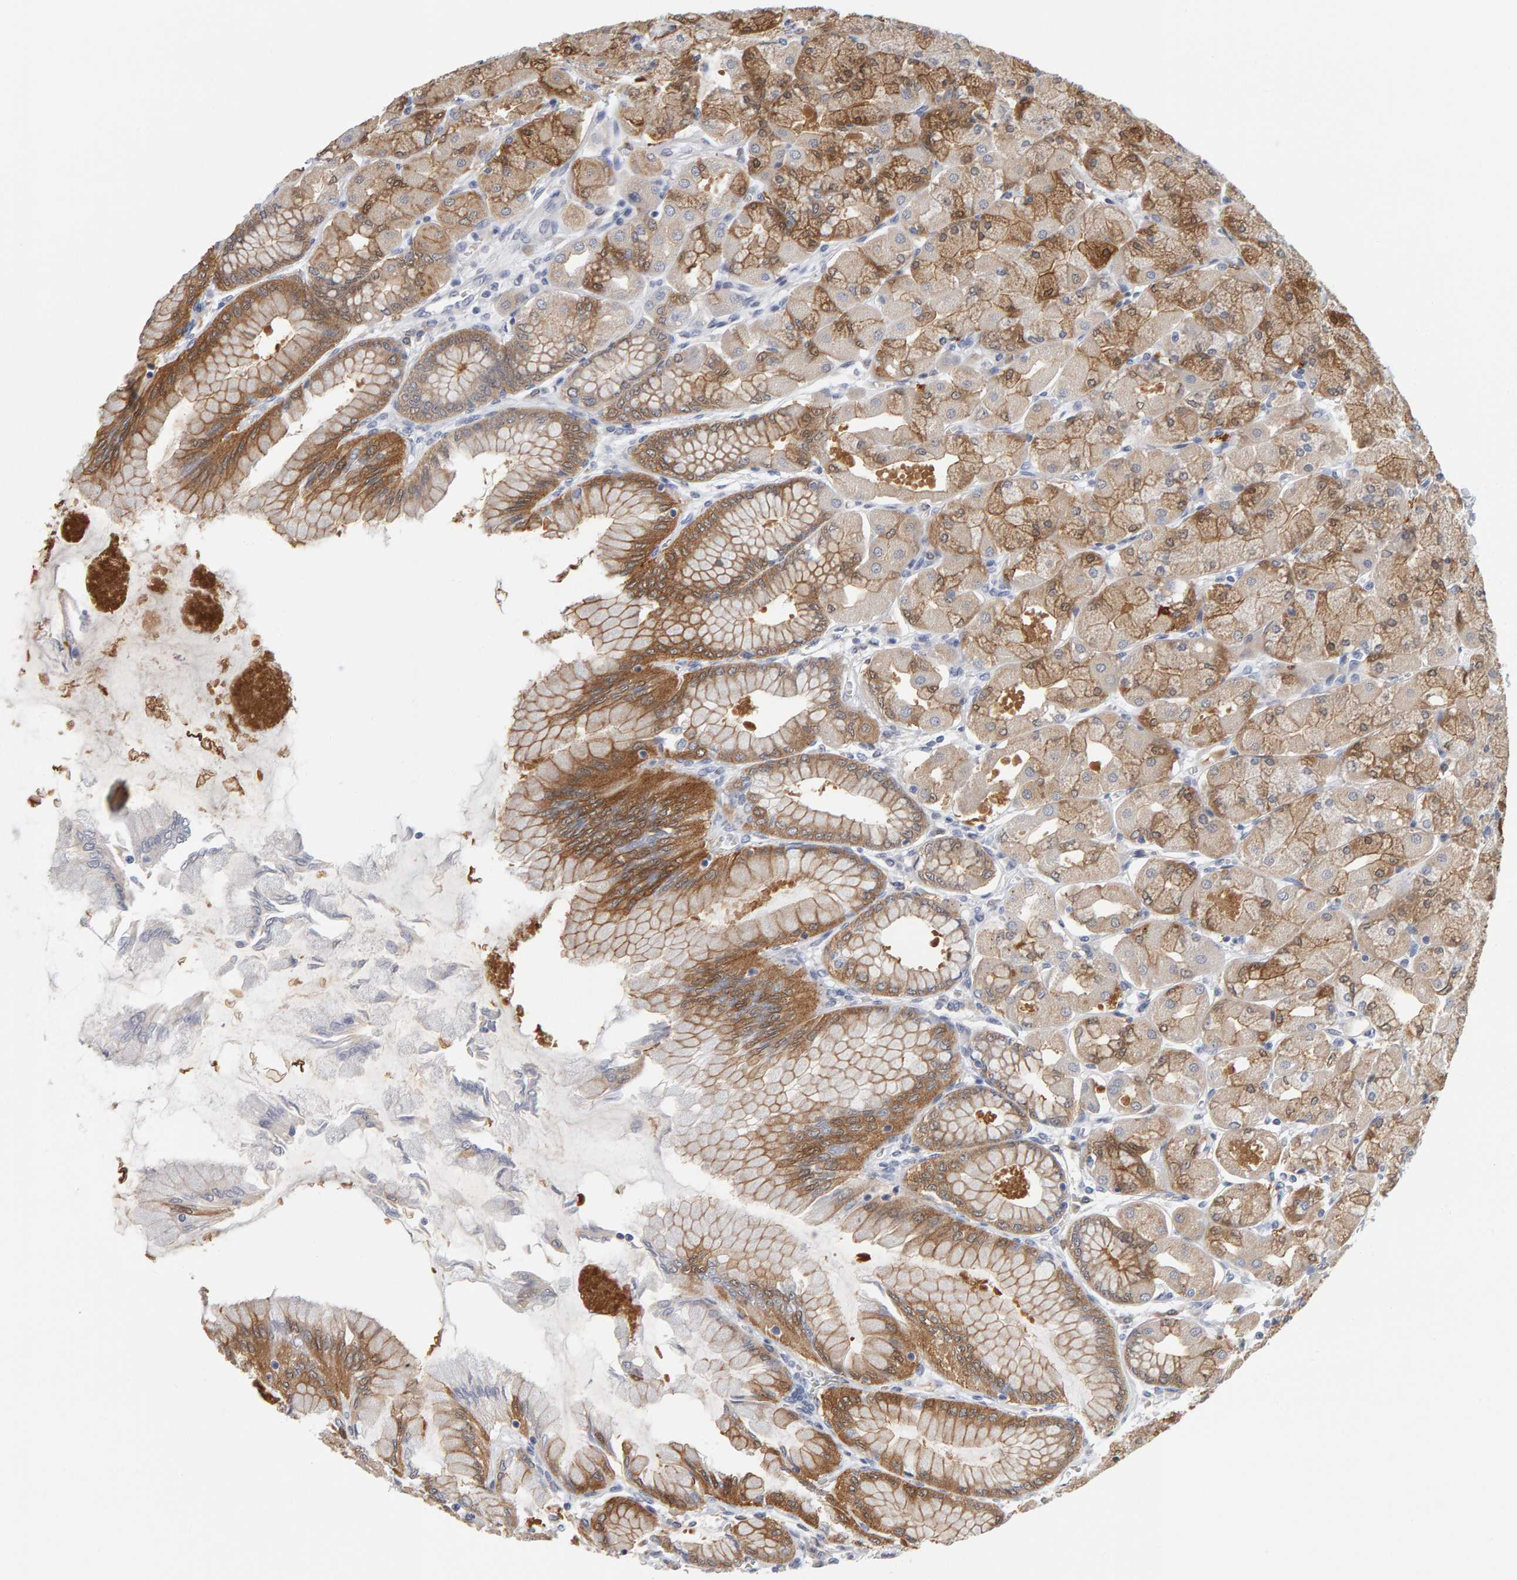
{"staining": {"intensity": "moderate", "quantity": ">75%", "location": "cytoplasmic/membranous"}, "tissue": "stomach", "cell_type": "Glandular cells", "image_type": "normal", "snomed": [{"axis": "morphology", "description": "Normal tissue, NOS"}, {"axis": "topography", "description": "Stomach, upper"}], "caption": "An IHC photomicrograph of normal tissue is shown. Protein staining in brown highlights moderate cytoplasmic/membranous positivity in stomach within glandular cells. (DAB (3,3'-diaminobenzidine) IHC with brightfield microscopy, high magnification).", "gene": "CTH", "patient": {"sex": "female", "age": 56}}